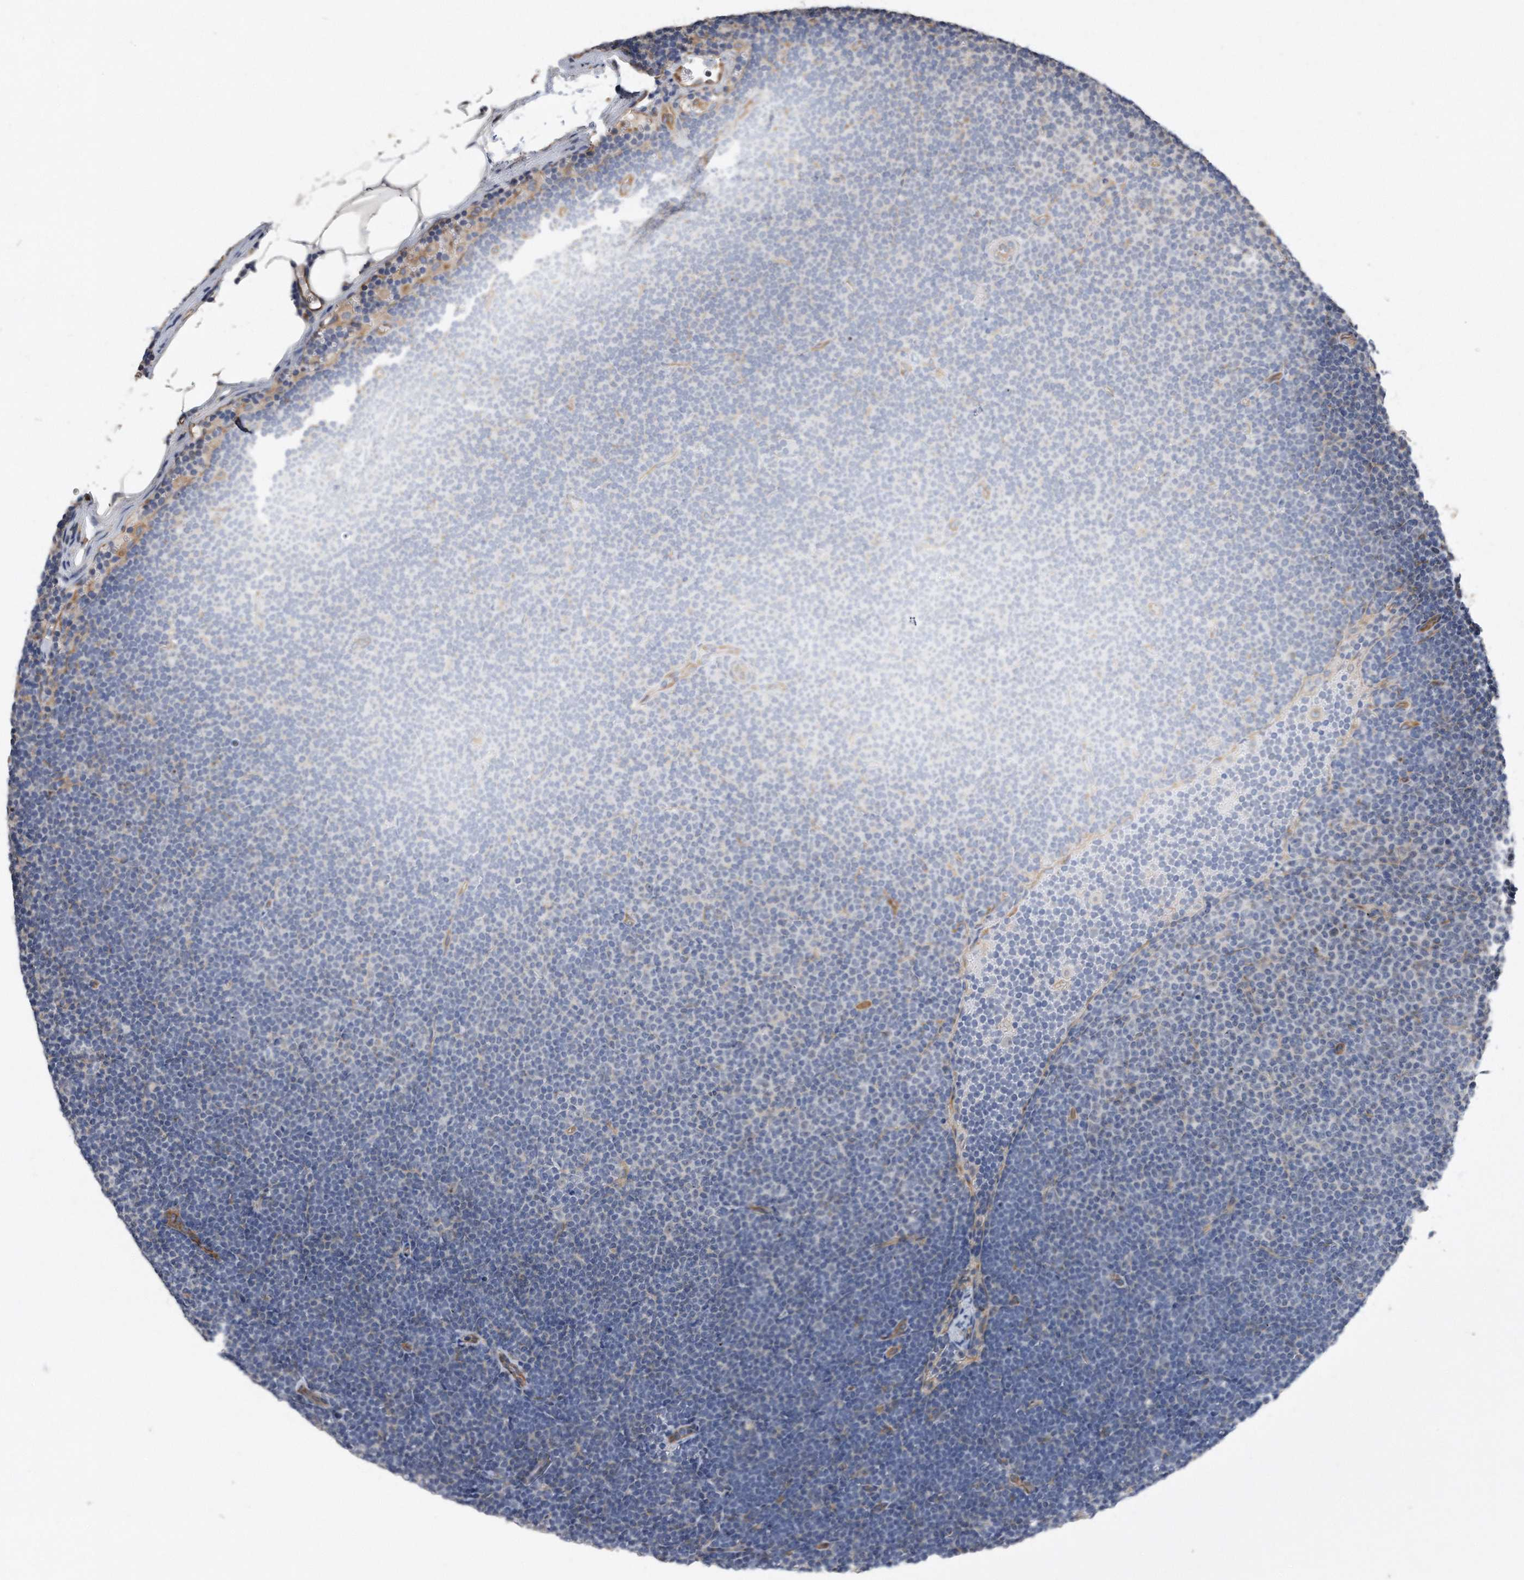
{"staining": {"intensity": "negative", "quantity": "none", "location": "none"}, "tissue": "lymphoma", "cell_type": "Tumor cells", "image_type": "cancer", "snomed": [{"axis": "morphology", "description": "Malignant lymphoma, non-Hodgkin's type, Low grade"}, {"axis": "topography", "description": "Lymph node"}], "caption": "Immunohistochemical staining of lymphoma reveals no significant positivity in tumor cells.", "gene": "GPC1", "patient": {"sex": "female", "age": 53}}